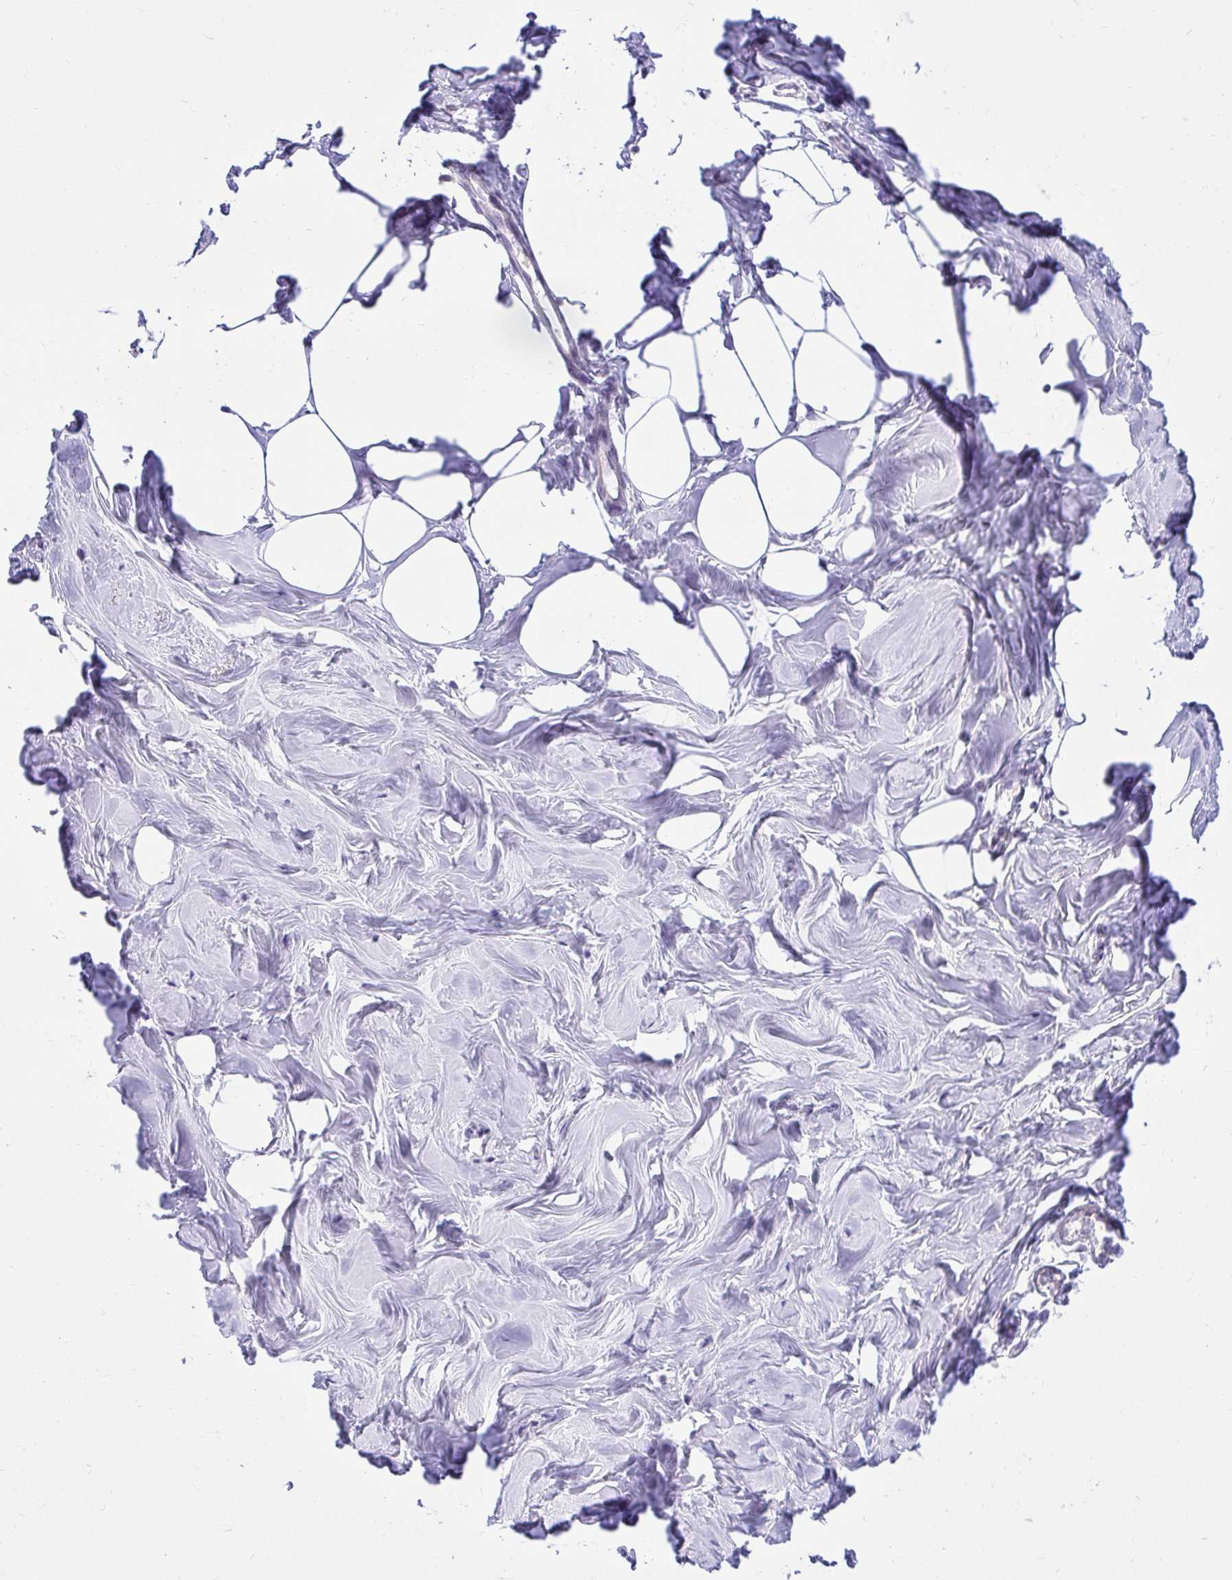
{"staining": {"intensity": "negative", "quantity": "none", "location": "none"}, "tissue": "breast", "cell_type": "Adipocytes", "image_type": "normal", "snomed": [{"axis": "morphology", "description": "Normal tissue, NOS"}, {"axis": "topography", "description": "Breast"}], "caption": "A high-resolution image shows IHC staining of benign breast, which reveals no significant positivity in adipocytes. (Stains: DAB IHC with hematoxylin counter stain, Microscopy: brightfield microscopy at high magnification).", "gene": "PKN3", "patient": {"sex": "female", "age": 27}}